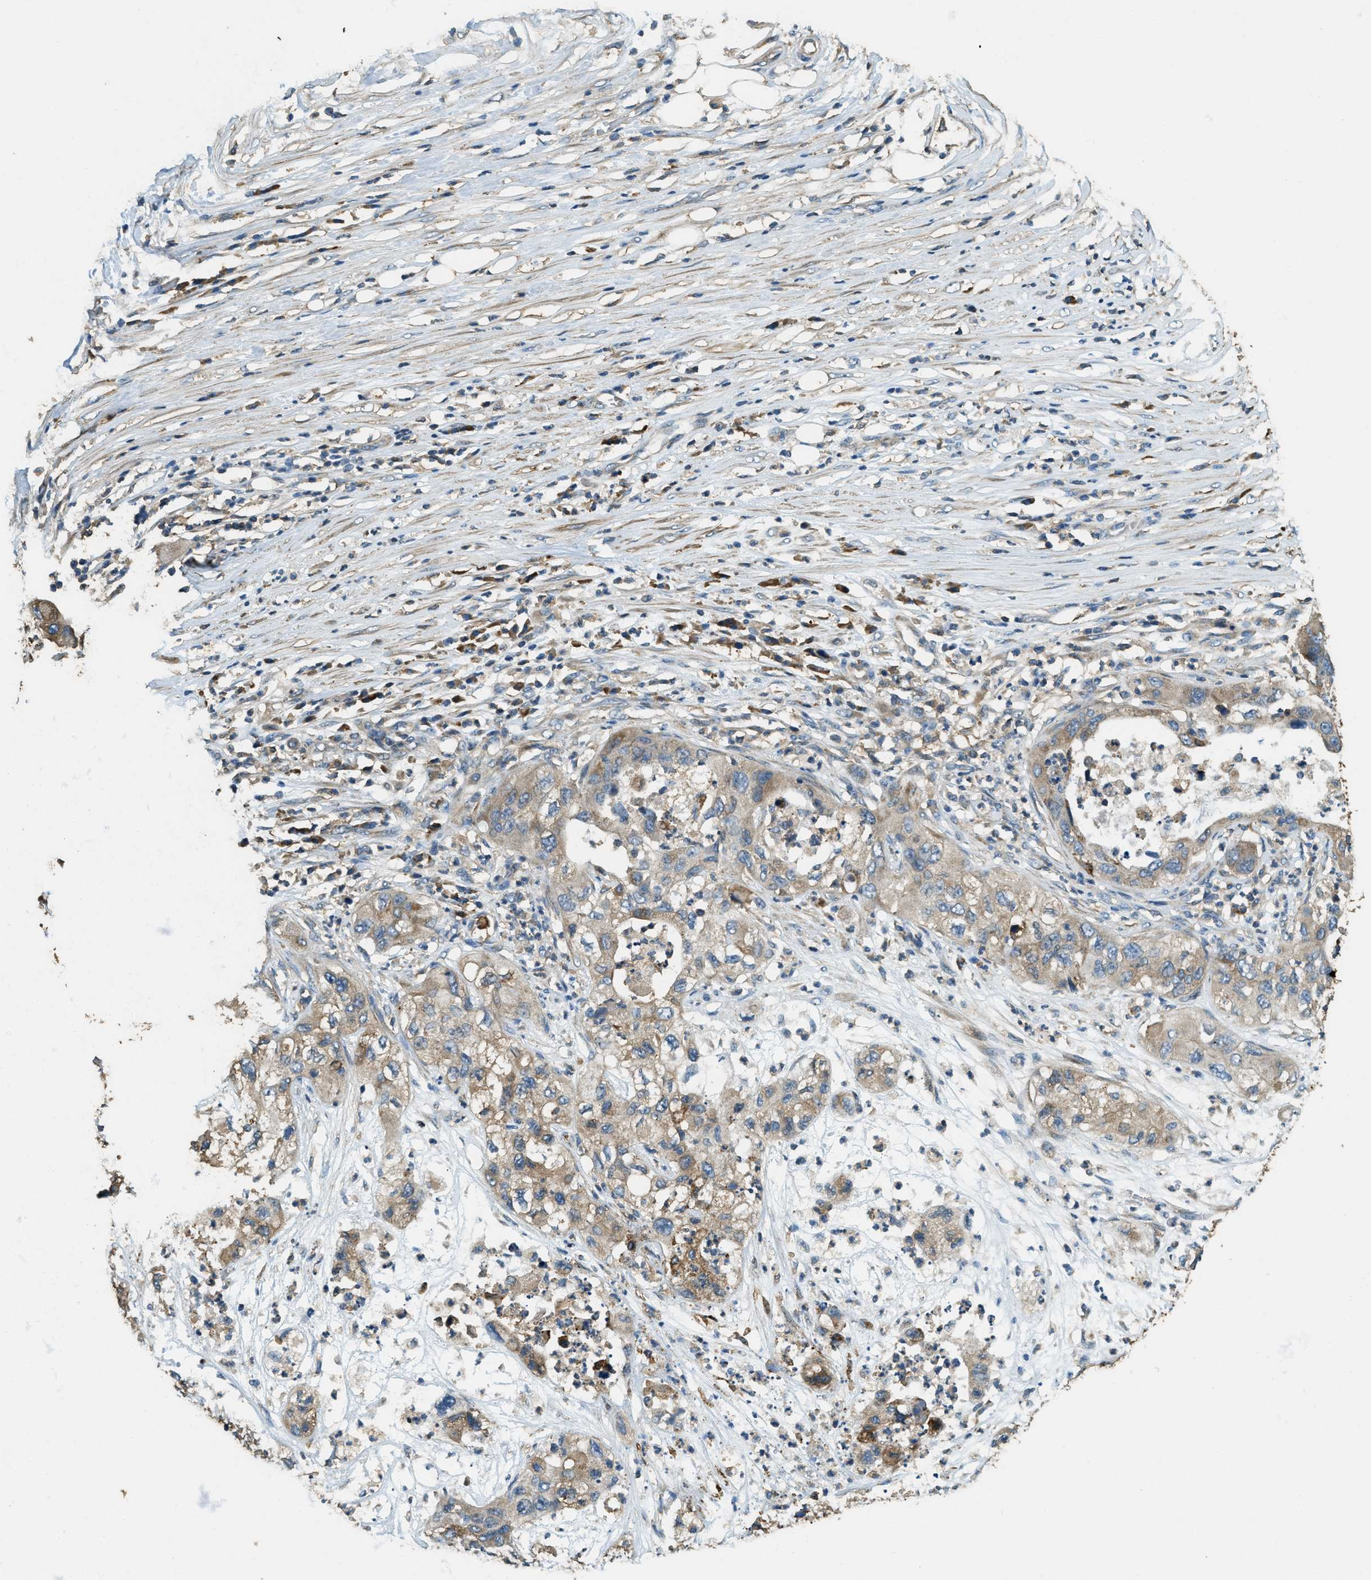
{"staining": {"intensity": "weak", "quantity": ">75%", "location": "cytoplasmic/membranous"}, "tissue": "pancreatic cancer", "cell_type": "Tumor cells", "image_type": "cancer", "snomed": [{"axis": "morphology", "description": "Adenocarcinoma, NOS"}, {"axis": "topography", "description": "Pancreas"}], "caption": "IHC of adenocarcinoma (pancreatic) demonstrates low levels of weak cytoplasmic/membranous positivity in approximately >75% of tumor cells.", "gene": "ERGIC1", "patient": {"sex": "female", "age": 78}}